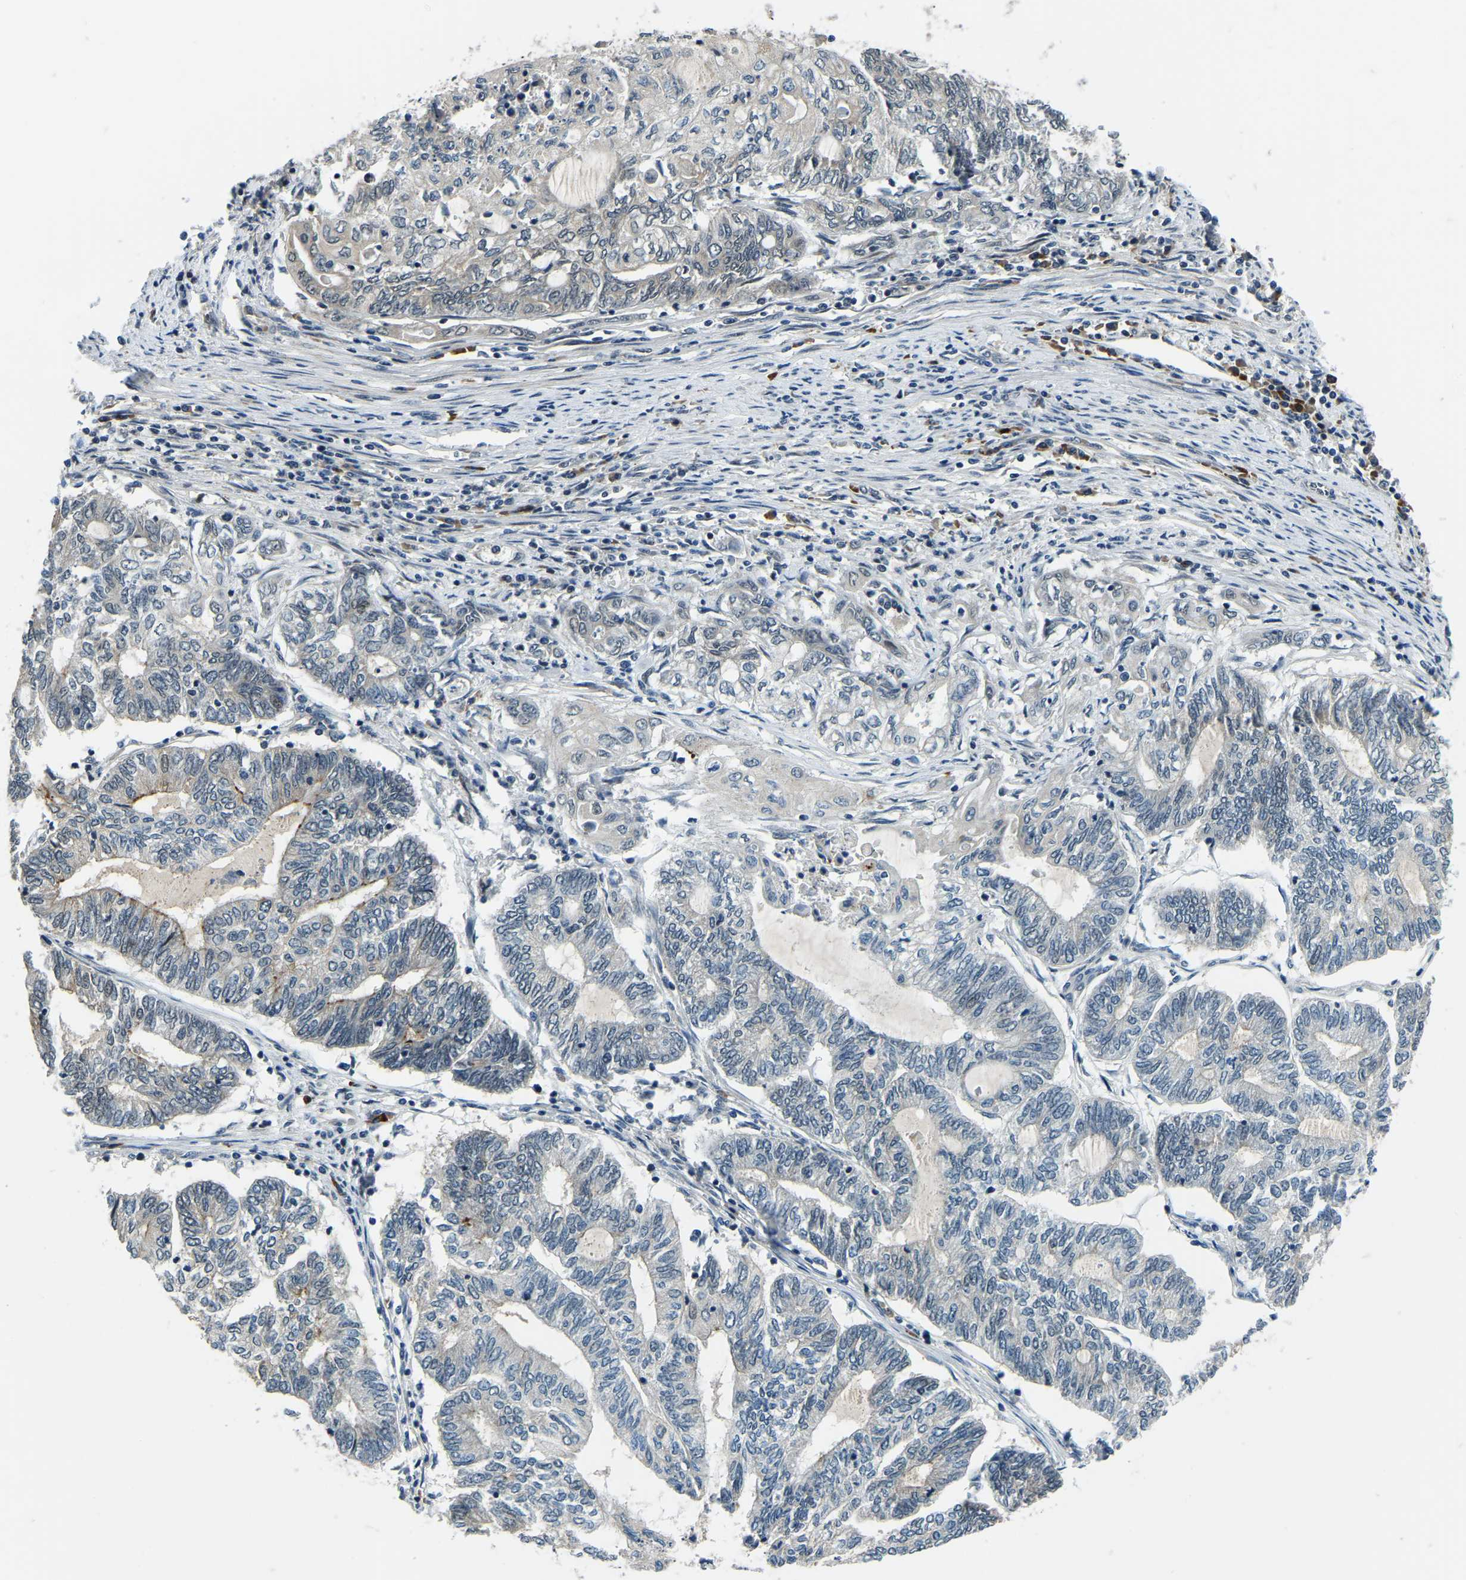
{"staining": {"intensity": "moderate", "quantity": "<25%", "location": "cytoplasmic/membranous"}, "tissue": "endometrial cancer", "cell_type": "Tumor cells", "image_type": "cancer", "snomed": [{"axis": "morphology", "description": "Adenocarcinoma, NOS"}, {"axis": "topography", "description": "Uterus"}, {"axis": "topography", "description": "Endometrium"}], "caption": "Moderate cytoplasmic/membranous staining is present in approximately <25% of tumor cells in endometrial cancer. Nuclei are stained in blue.", "gene": "ING2", "patient": {"sex": "female", "age": 70}}